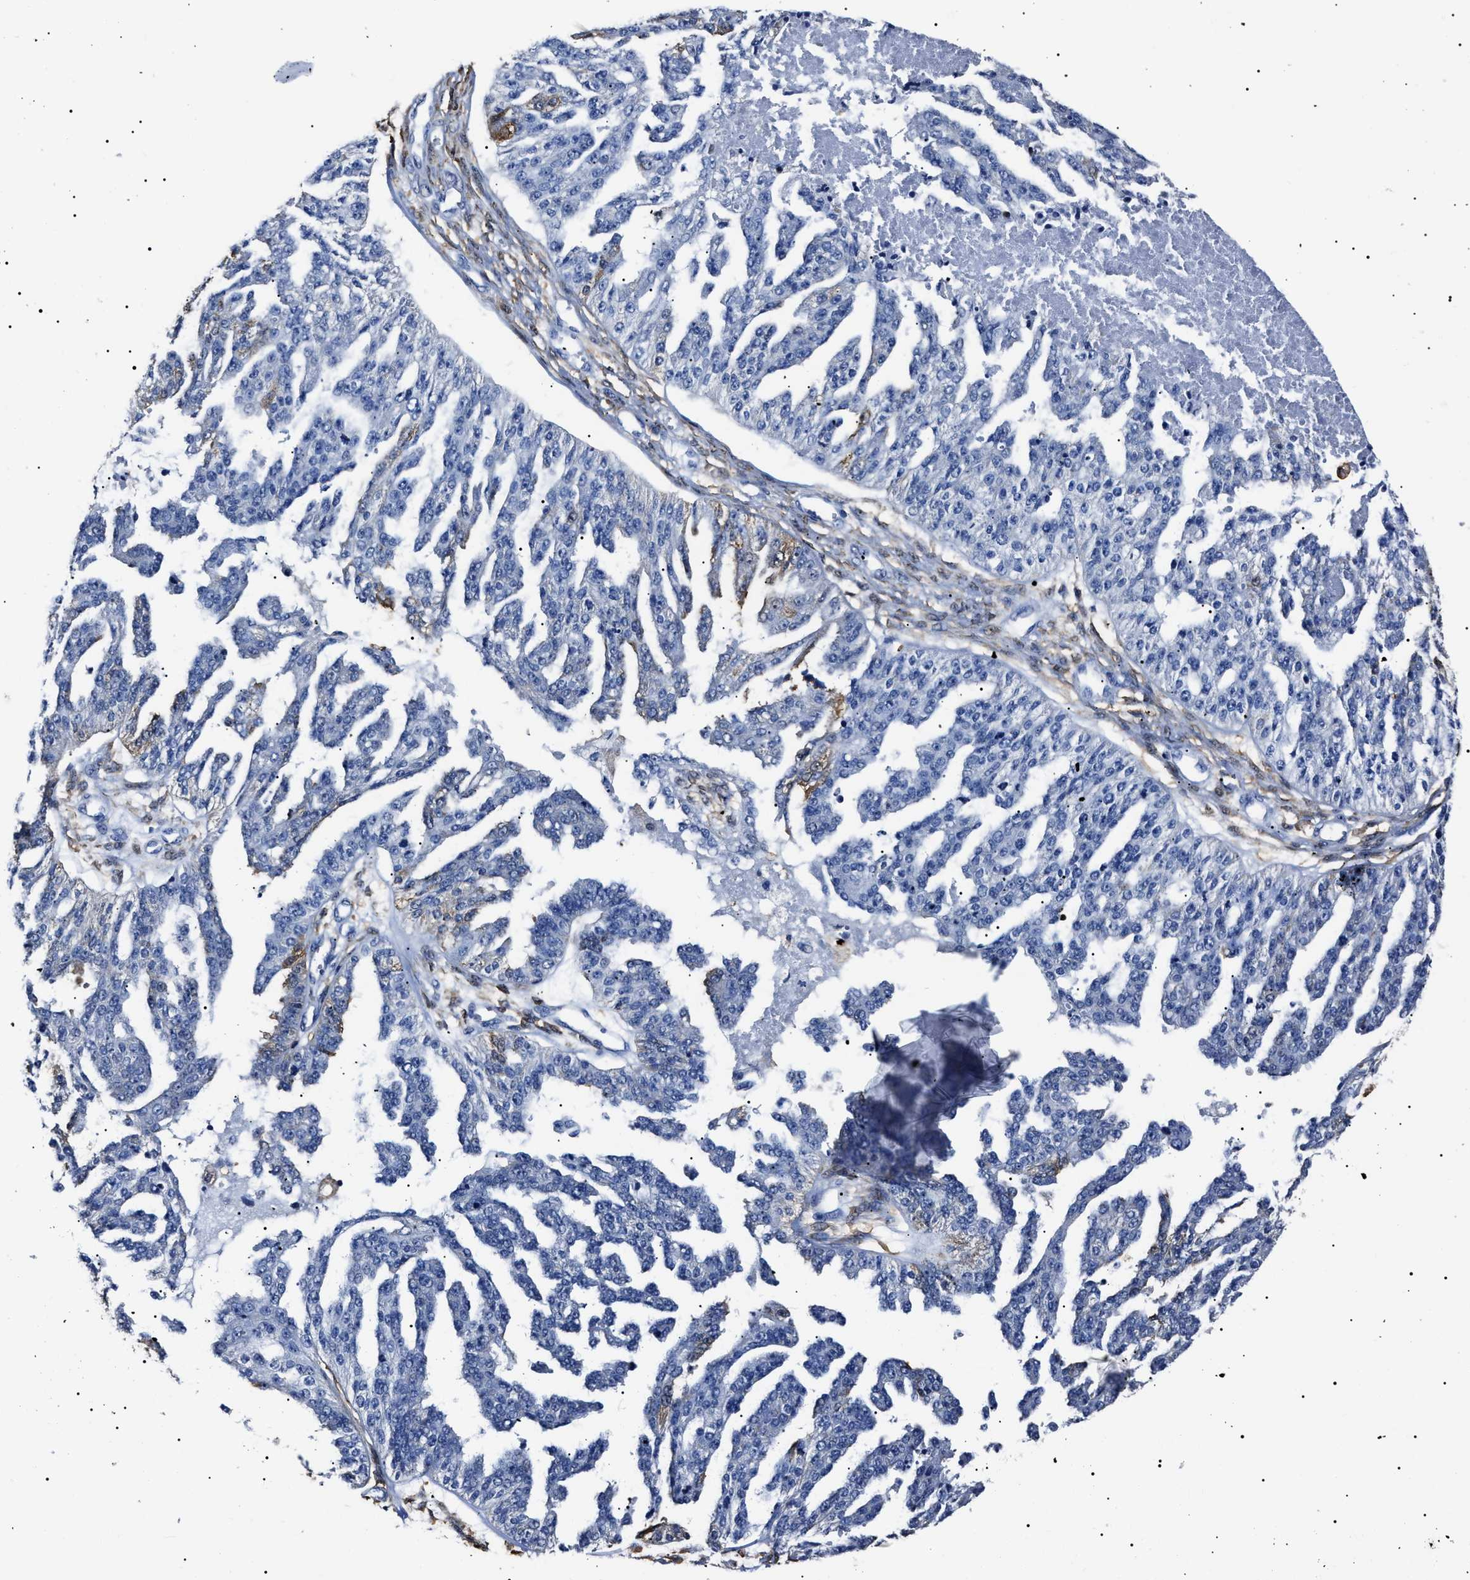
{"staining": {"intensity": "negative", "quantity": "none", "location": "none"}, "tissue": "ovarian cancer", "cell_type": "Tumor cells", "image_type": "cancer", "snomed": [{"axis": "morphology", "description": "Cystadenocarcinoma, serous, NOS"}, {"axis": "topography", "description": "Ovary"}], "caption": "This is an immunohistochemistry (IHC) image of ovarian serous cystadenocarcinoma. There is no staining in tumor cells.", "gene": "ALDH1A1", "patient": {"sex": "female", "age": 58}}